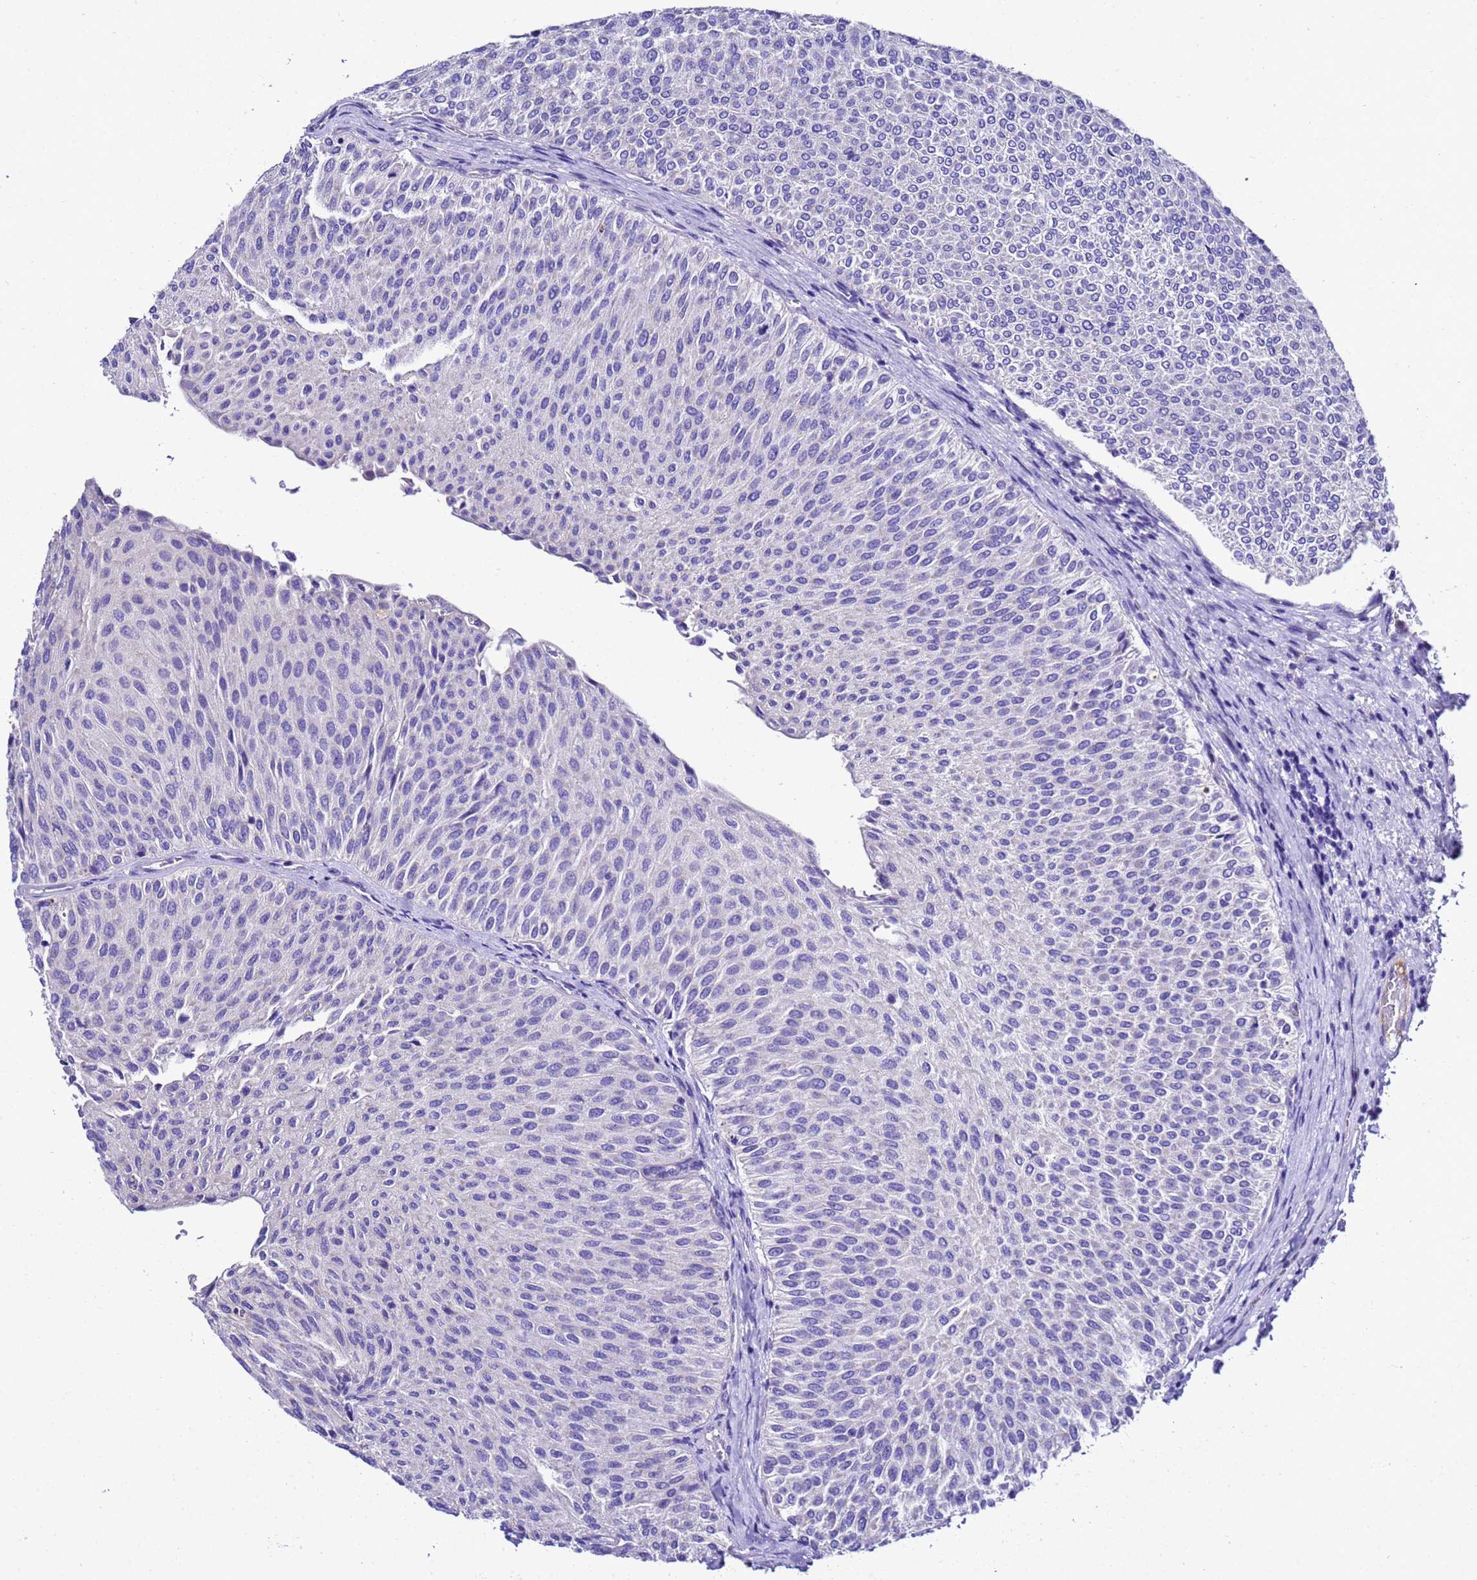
{"staining": {"intensity": "negative", "quantity": "none", "location": "none"}, "tissue": "urothelial cancer", "cell_type": "Tumor cells", "image_type": "cancer", "snomed": [{"axis": "morphology", "description": "Urothelial carcinoma, Low grade"}, {"axis": "topography", "description": "Urinary bladder"}], "caption": "Urothelial cancer was stained to show a protein in brown. There is no significant positivity in tumor cells. (DAB (3,3'-diaminobenzidine) immunohistochemistry (IHC) visualized using brightfield microscopy, high magnification).", "gene": "UGT2A1", "patient": {"sex": "male", "age": 78}}